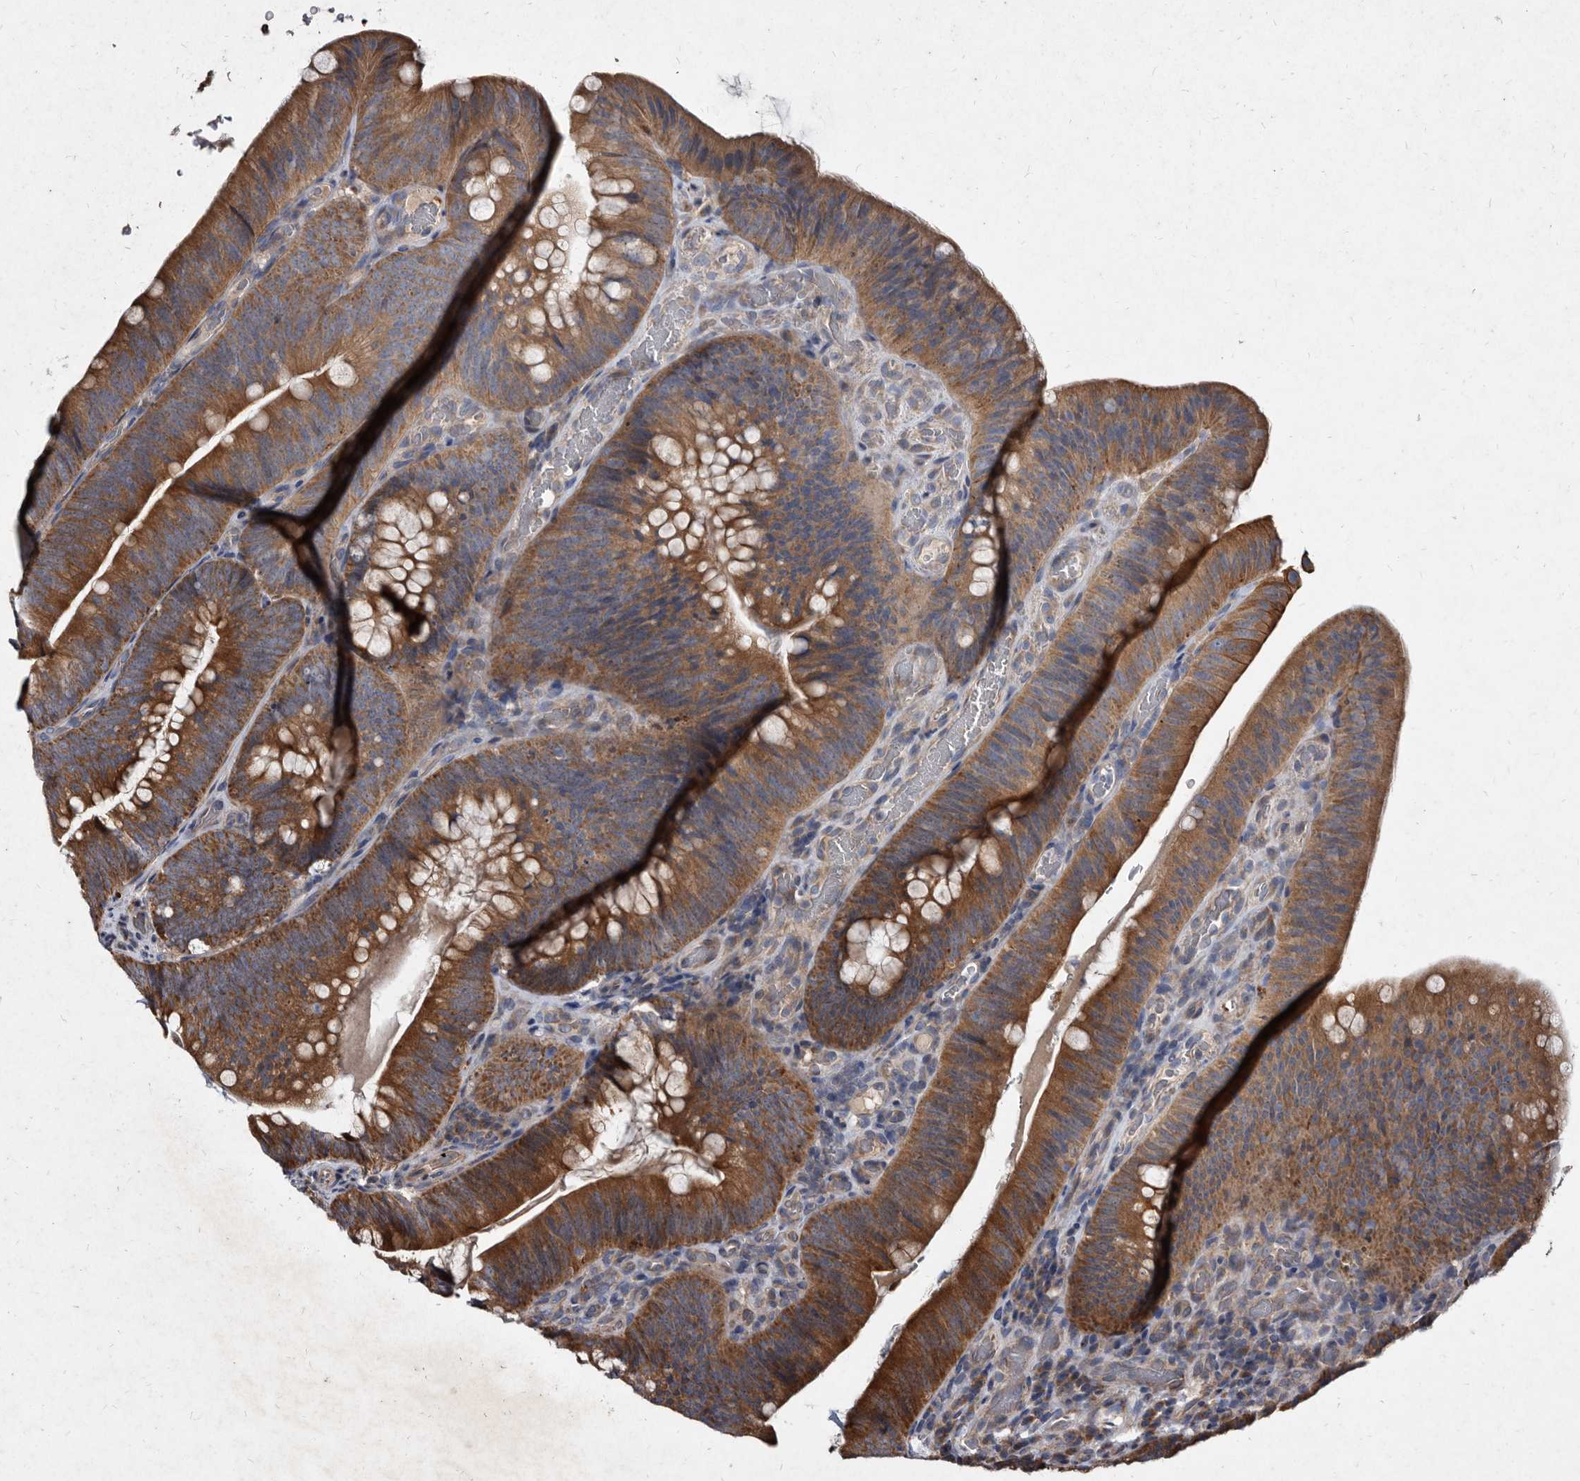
{"staining": {"intensity": "moderate", "quantity": ">75%", "location": "cytoplasmic/membranous"}, "tissue": "colorectal cancer", "cell_type": "Tumor cells", "image_type": "cancer", "snomed": [{"axis": "morphology", "description": "Normal tissue, NOS"}, {"axis": "topography", "description": "Colon"}], "caption": "Tumor cells display medium levels of moderate cytoplasmic/membranous expression in approximately >75% of cells in human colorectal cancer.", "gene": "YPEL3", "patient": {"sex": "female", "age": 82}}